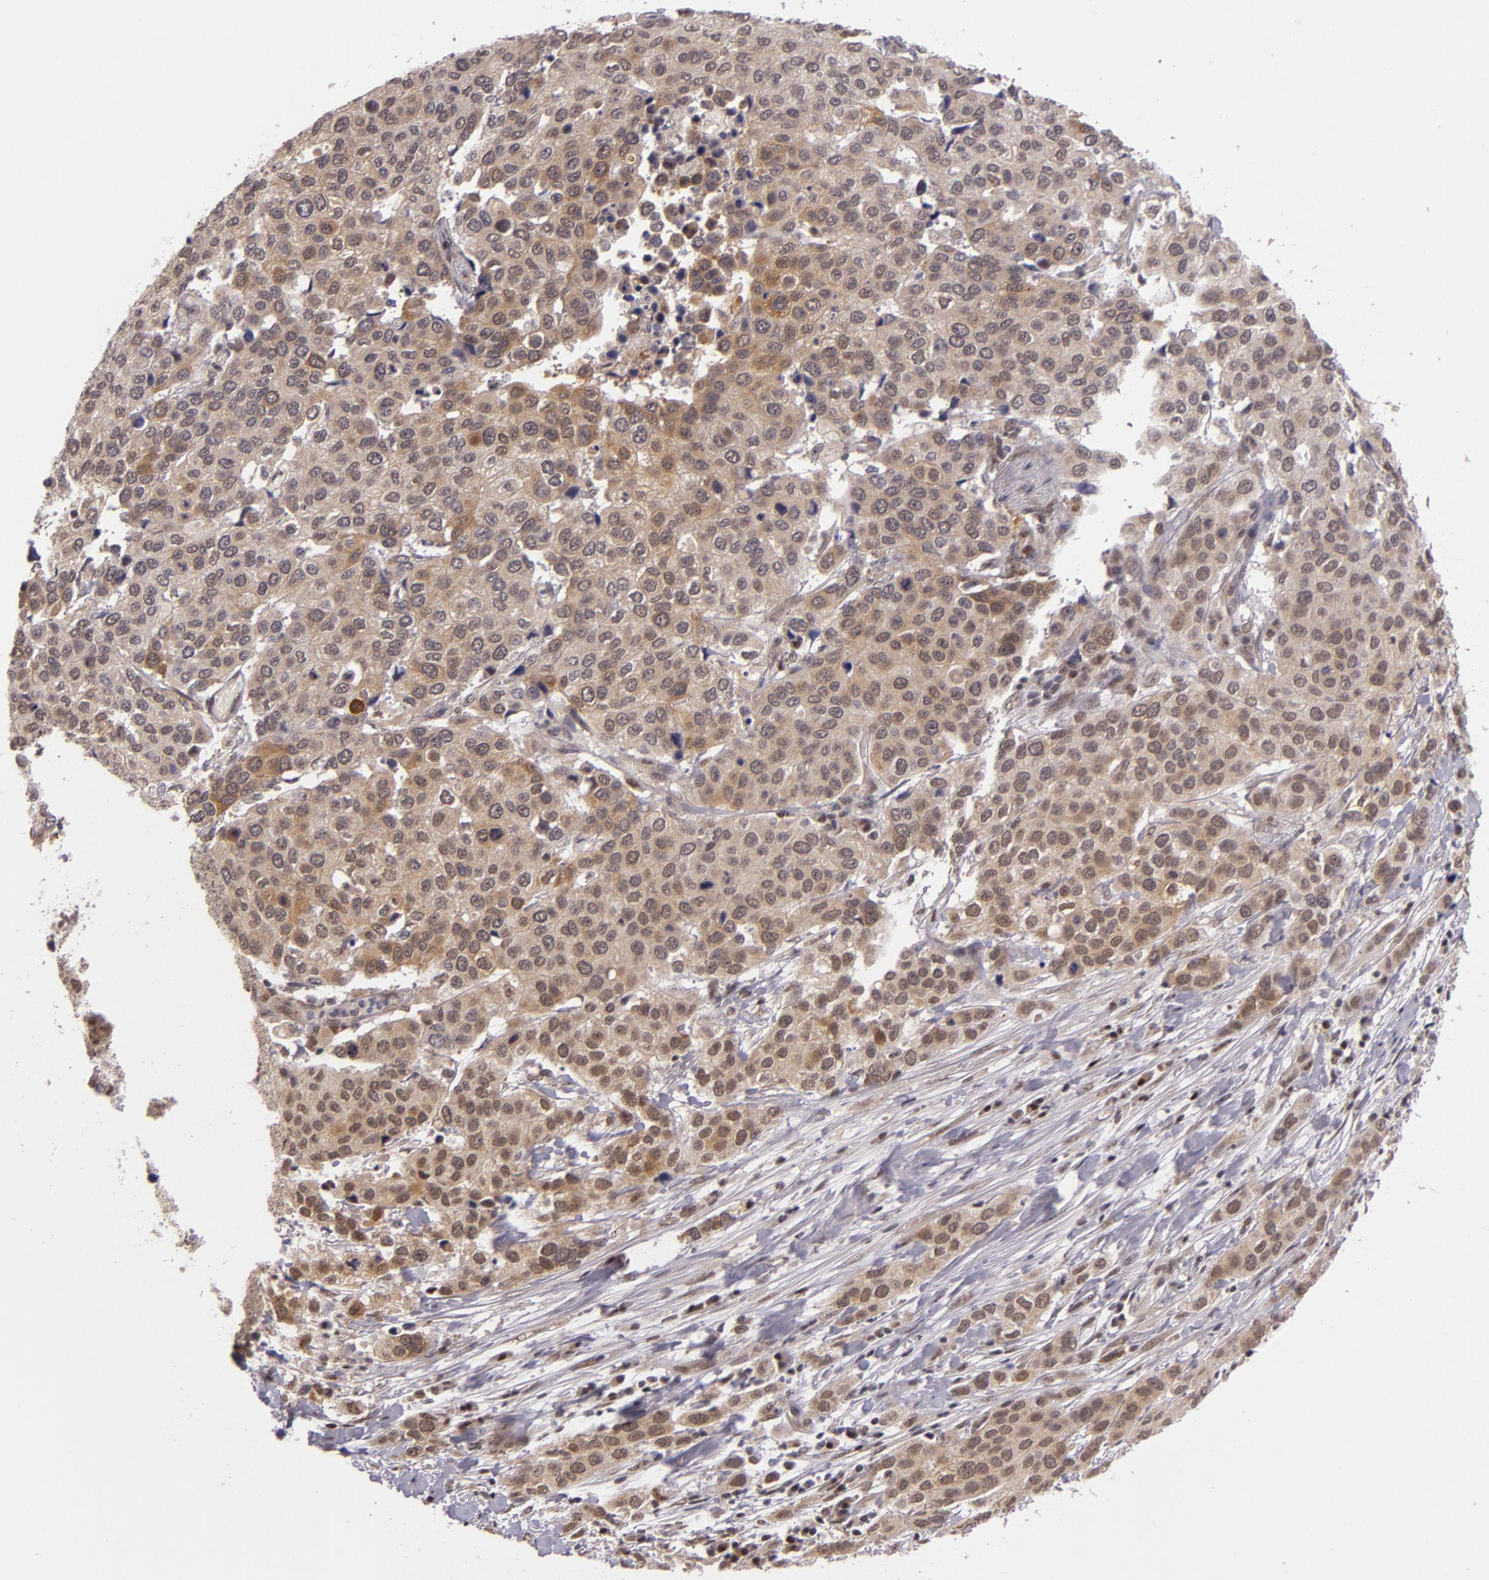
{"staining": {"intensity": "moderate", "quantity": "25%-75%", "location": "cytoplasmic/membranous"}, "tissue": "cervical cancer", "cell_type": "Tumor cells", "image_type": "cancer", "snomed": [{"axis": "morphology", "description": "Squamous cell carcinoma, NOS"}, {"axis": "topography", "description": "Cervix"}], "caption": "A medium amount of moderate cytoplasmic/membranous expression is seen in about 25%-75% of tumor cells in squamous cell carcinoma (cervical) tissue. (DAB = brown stain, brightfield microscopy at high magnification).", "gene": "ALX1", "patient": {"sex": "female", "age": 54}}